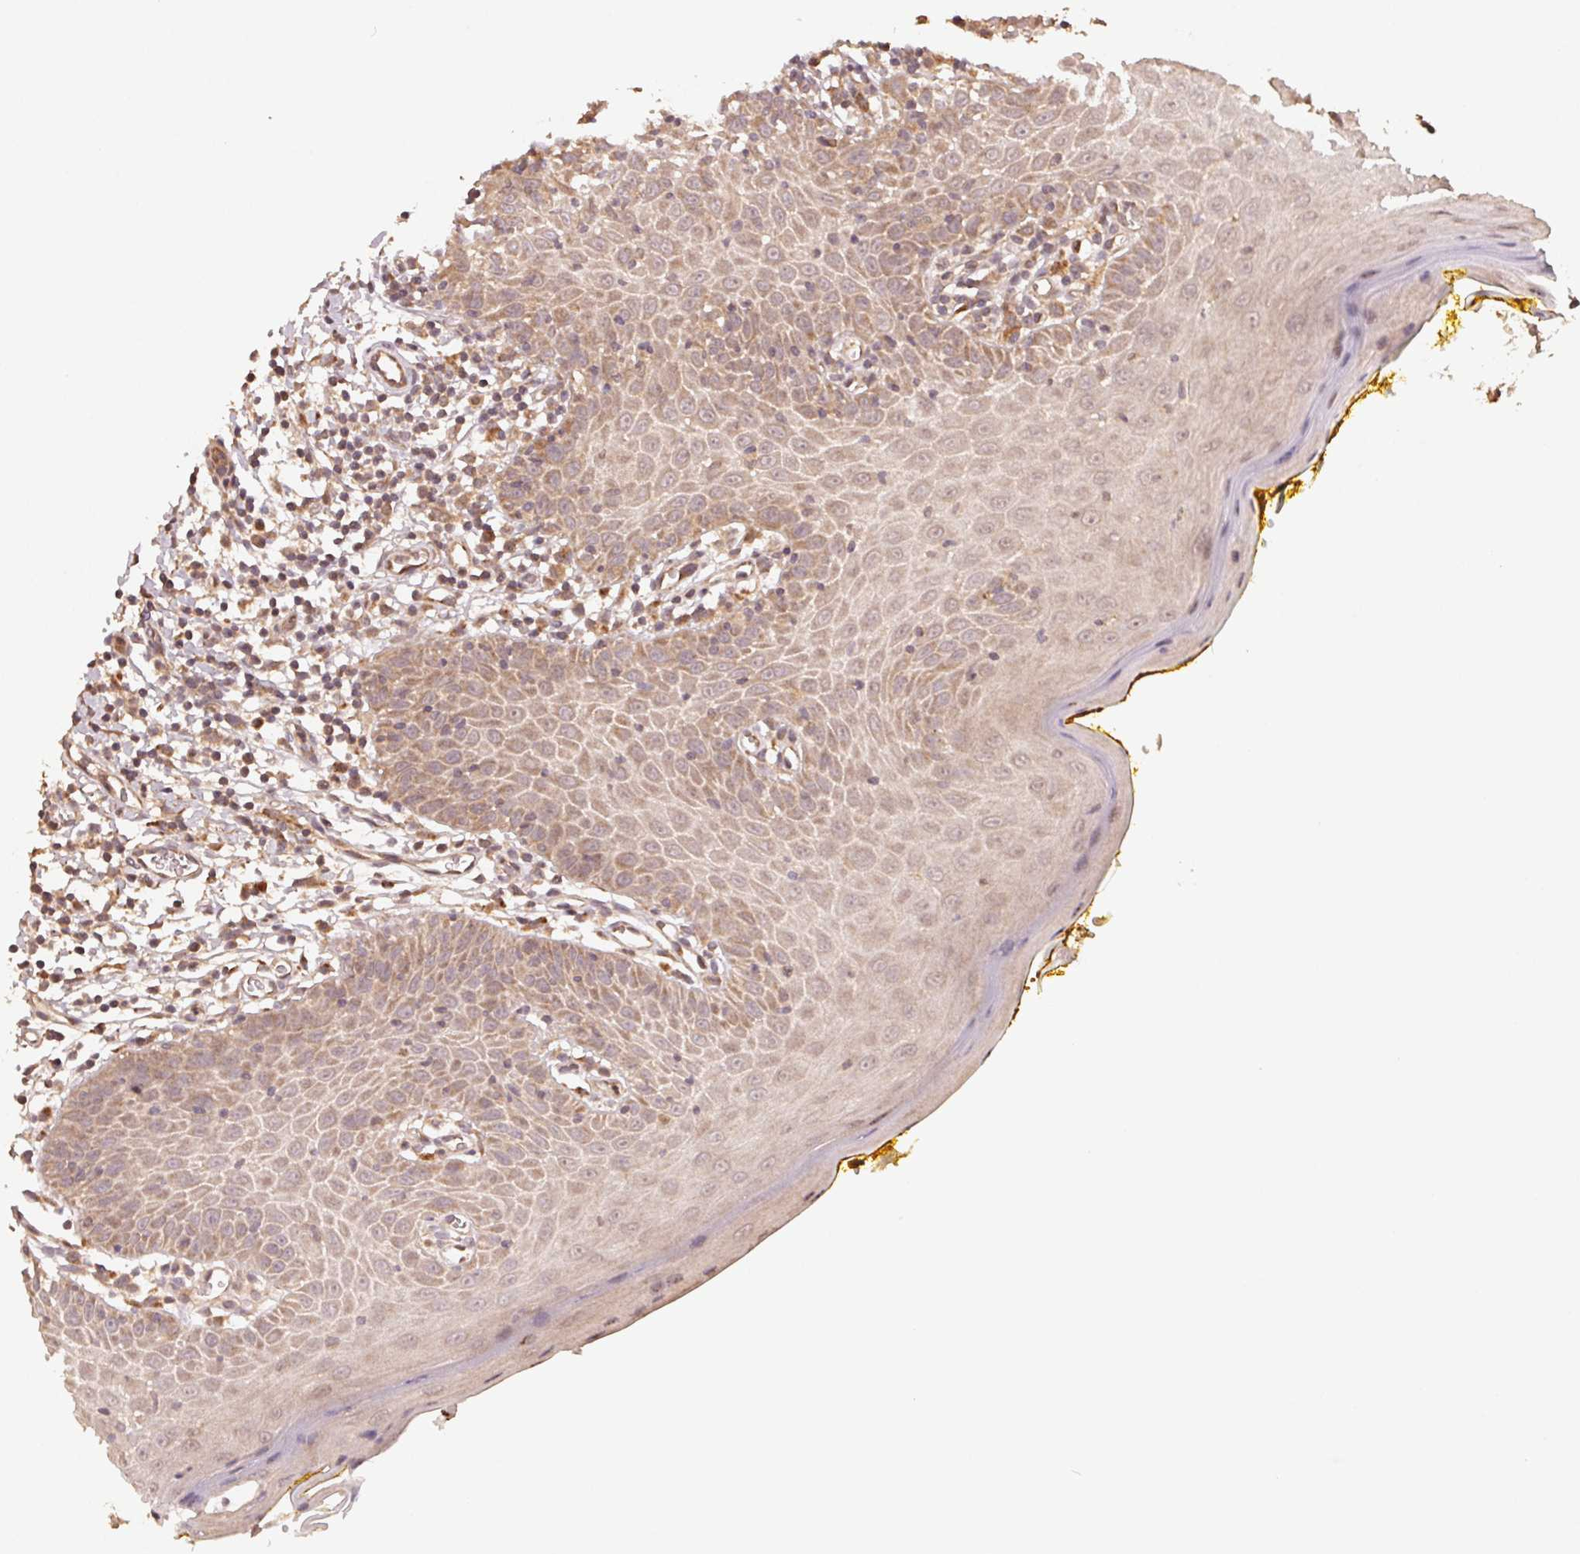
{"staining": {"intensity": "moderate", "quantity": "25%-75%", "location": "cytoplasmic/membranous"}, "tissue": "oral mucosa", "cell_type": "Squamous epithelial cells", "image_type": "normal", "snomed": [{"axis": "morphology", "description": "Normal tissue, NOS"}, {"axis": "topography", "description": "Oral tissue"}, {"axis": "topography", "description": "Tounge, NOS"}], "caption": "Immunohistochemistry staining of unremarkable oral mucosa, which reveals medium levels of moderate cytoplasmic/membranous staining in about 25%-75% of squamous epithelial cells indicating moderate cytoplasmic/membranous protein staining. The staining was performed using DAB (brown) for protein detection and nuclei were counterstained in hematoxylin (blue).", "gene": "WBP2", "patient": {"sex": "female", "age": 58}}